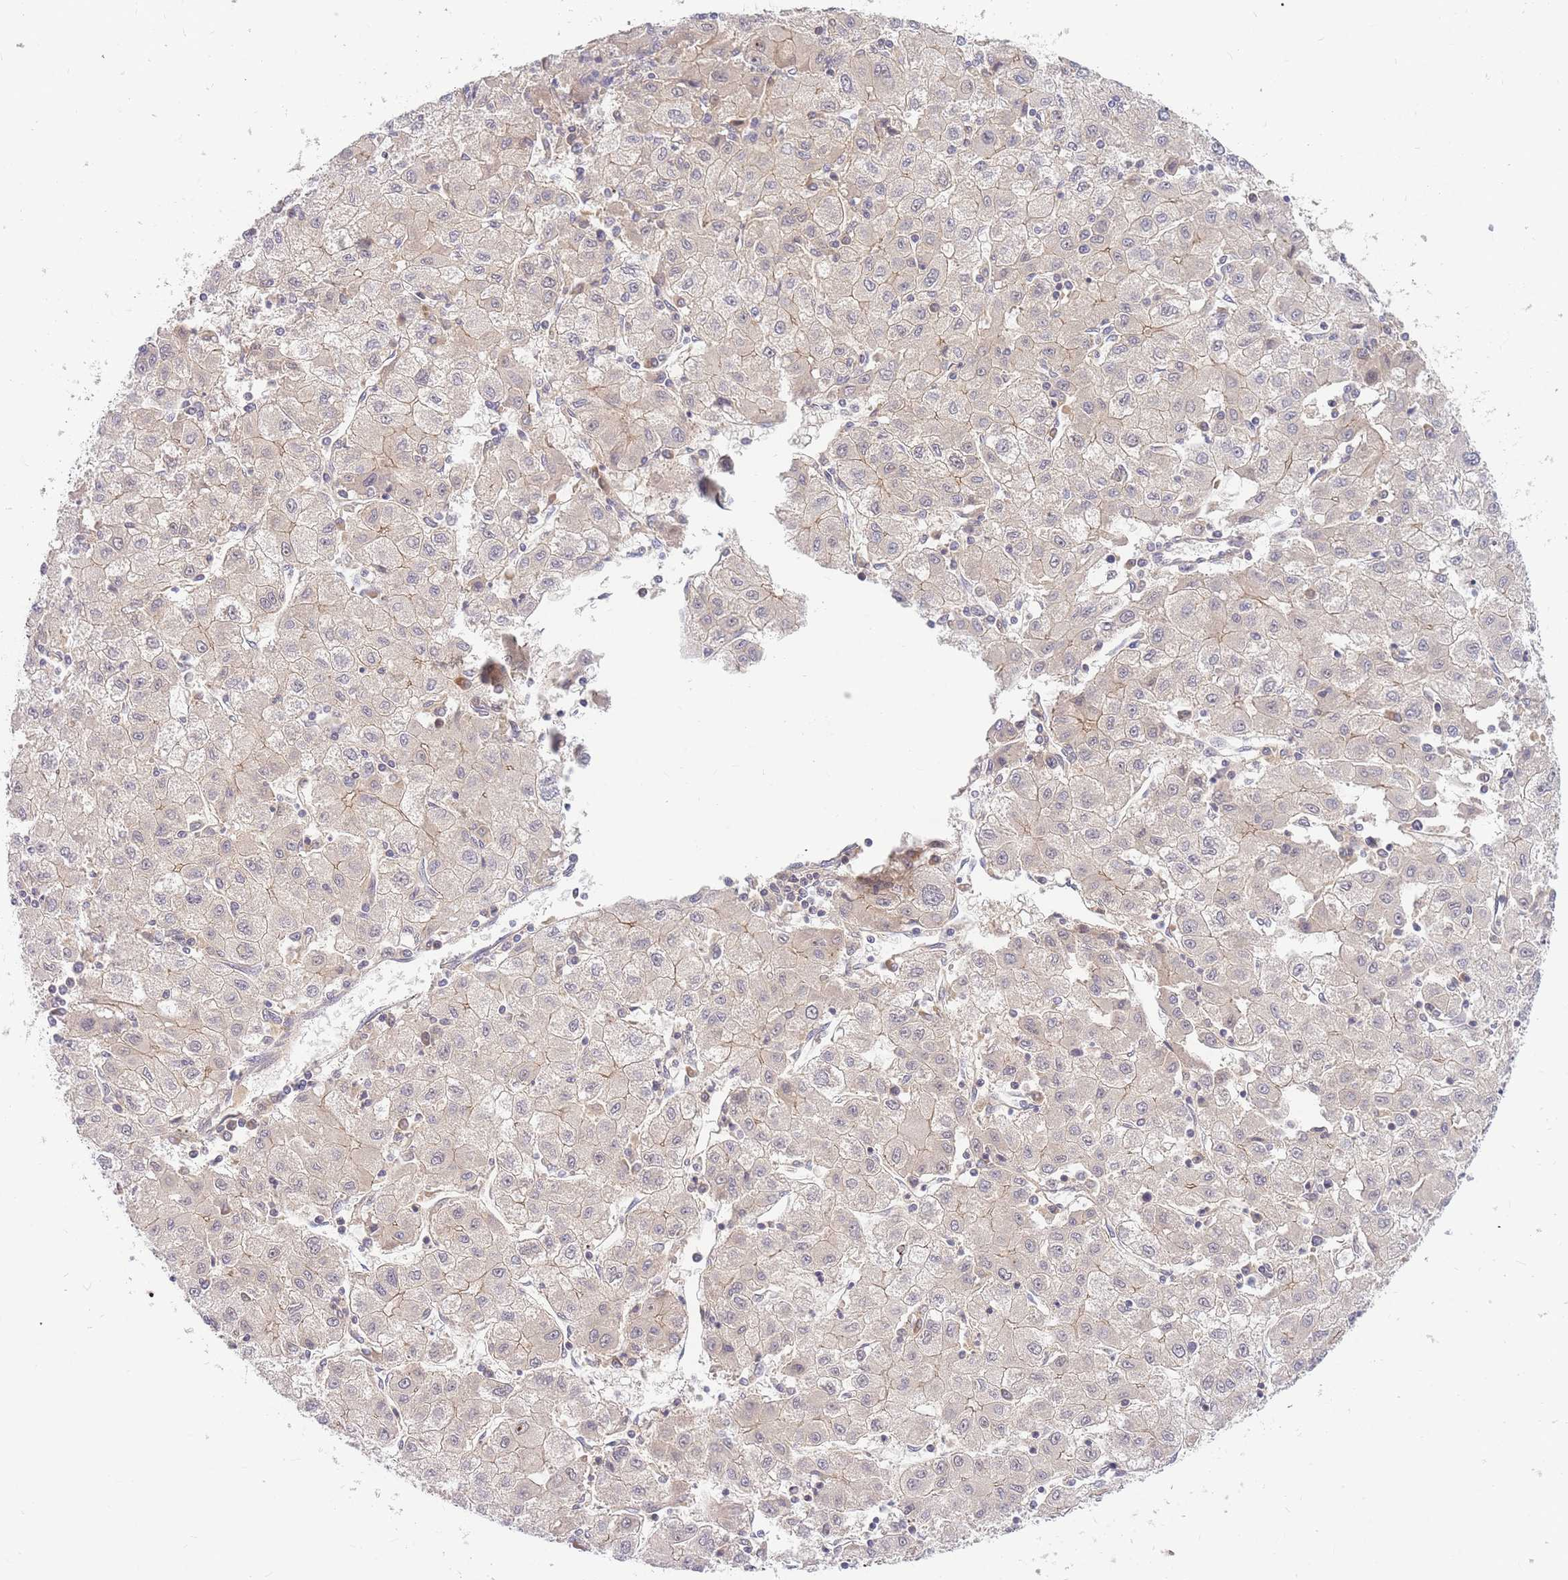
{"staining": {"intensity": "weak", "quantity": "<25%", "location": "cytoplasmic/membranous"}, "tissue": "liver cancer", "cell_type": "Tumor cells", "image_type": "cancer", "snomed": [{"axis": "morphology", "description": "Carcinoma, Hepatocellular, NOS"}, {"axis": "topography", "description": "Liver"}], "caption": "The image displays no significant positivity in tumor cells of liver cancer (hepatocellular carcinoma). Nuclei are stained in blue.", "gene": "ZNF577", "patient": {"sex": "male", "age": 72}}